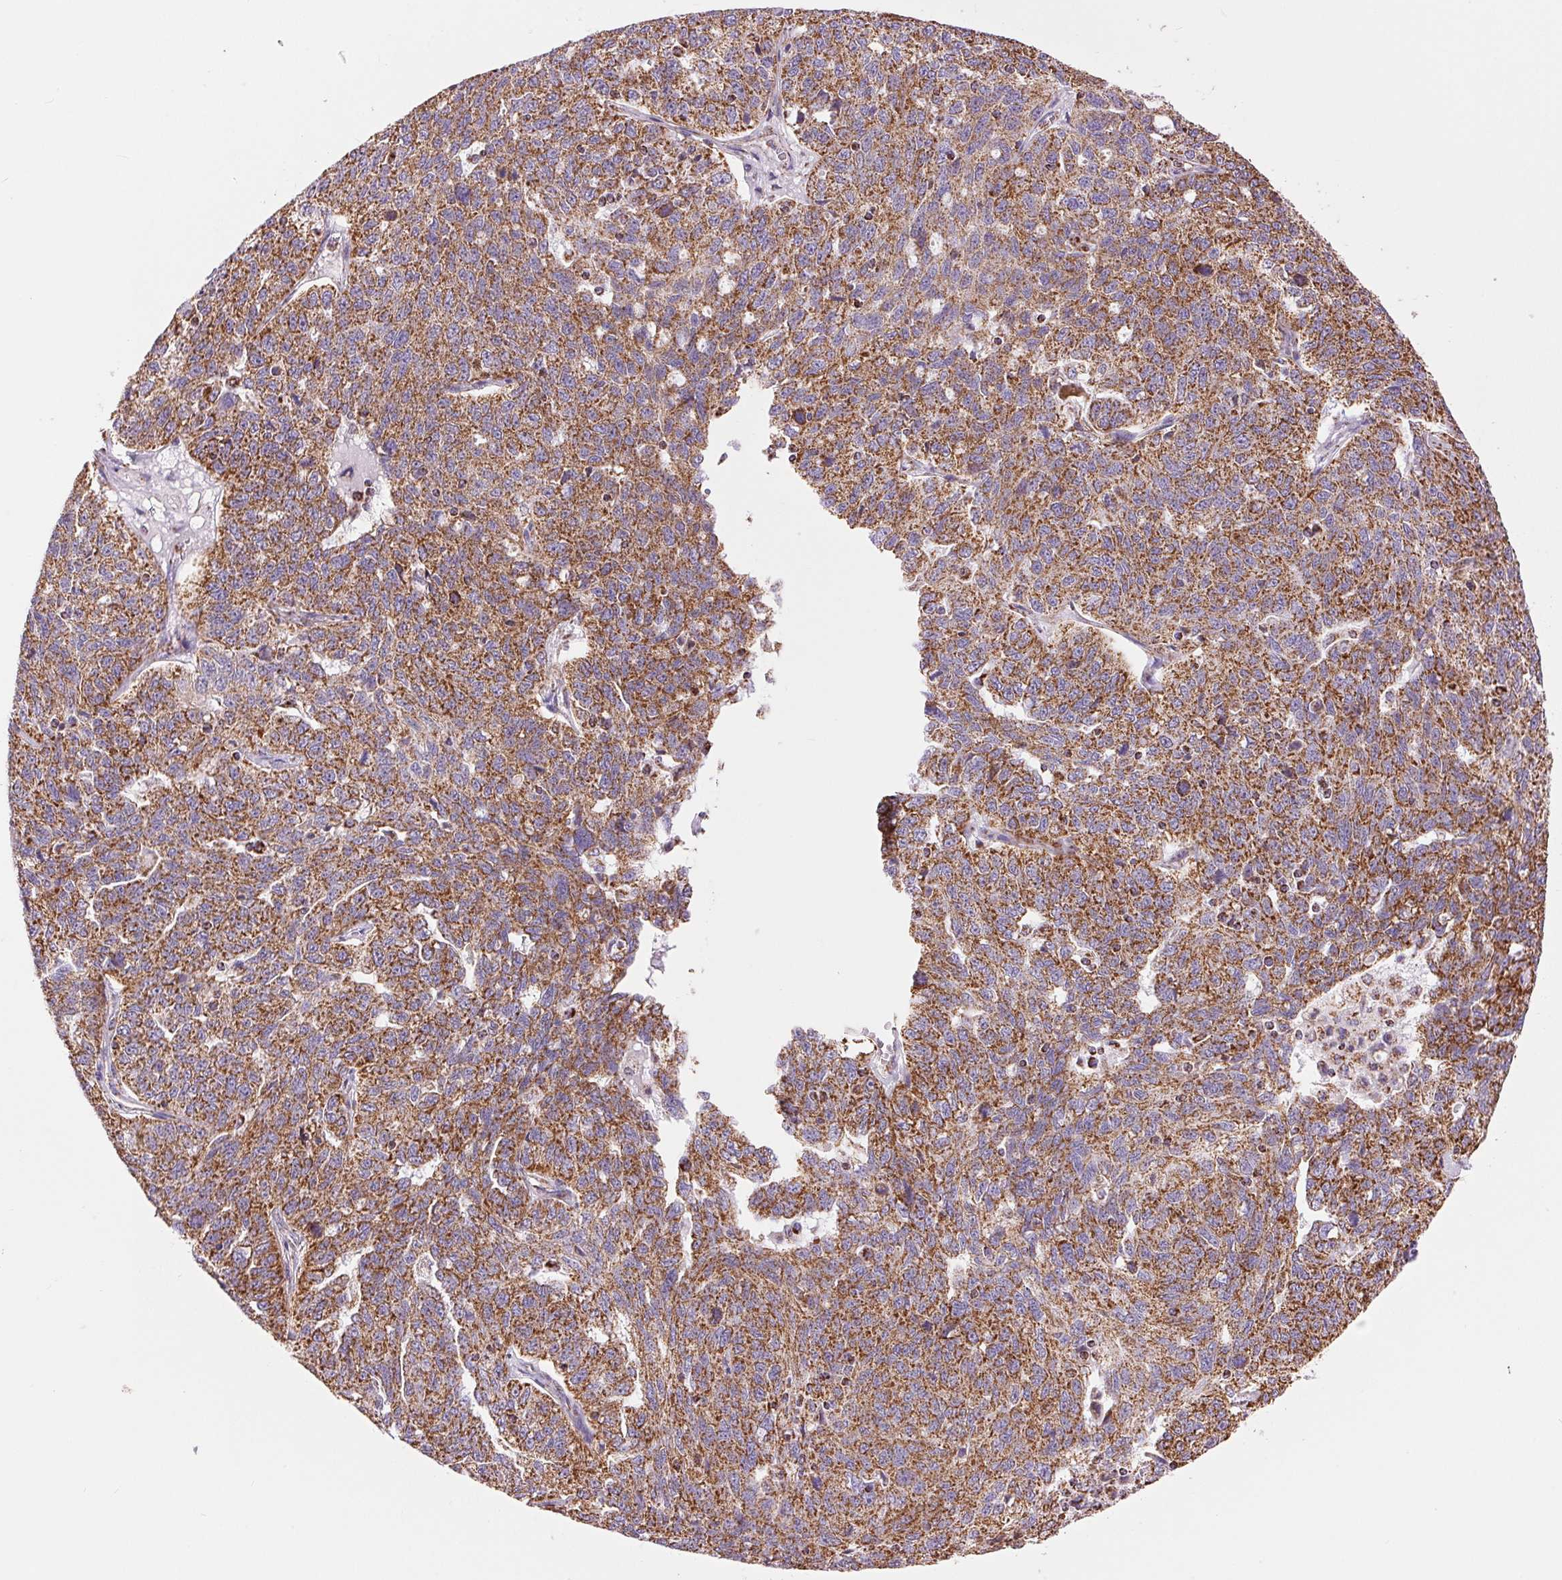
{"staining": {"intensity": "strong", "quantity": ">75%", "location": "cytoplasmic/membranous"}, "tissue": "ovarian cancer", "cell_type": "Tumor cells", "image_type": "cancer", "snomed": [{"axis": "morphology", "description": "Cystadenocarcinoma, serous, NOS"}, {"axis": "topography", "description": "Ovary"}], "caption": "Ovarian cancer stained with a brown dye reveals strong cytoplasmic/membranous positive expression in approximately >75% of tumor cells.", "gene": "ATP5PB", "patient": {"sex": "female", "age": 71}}